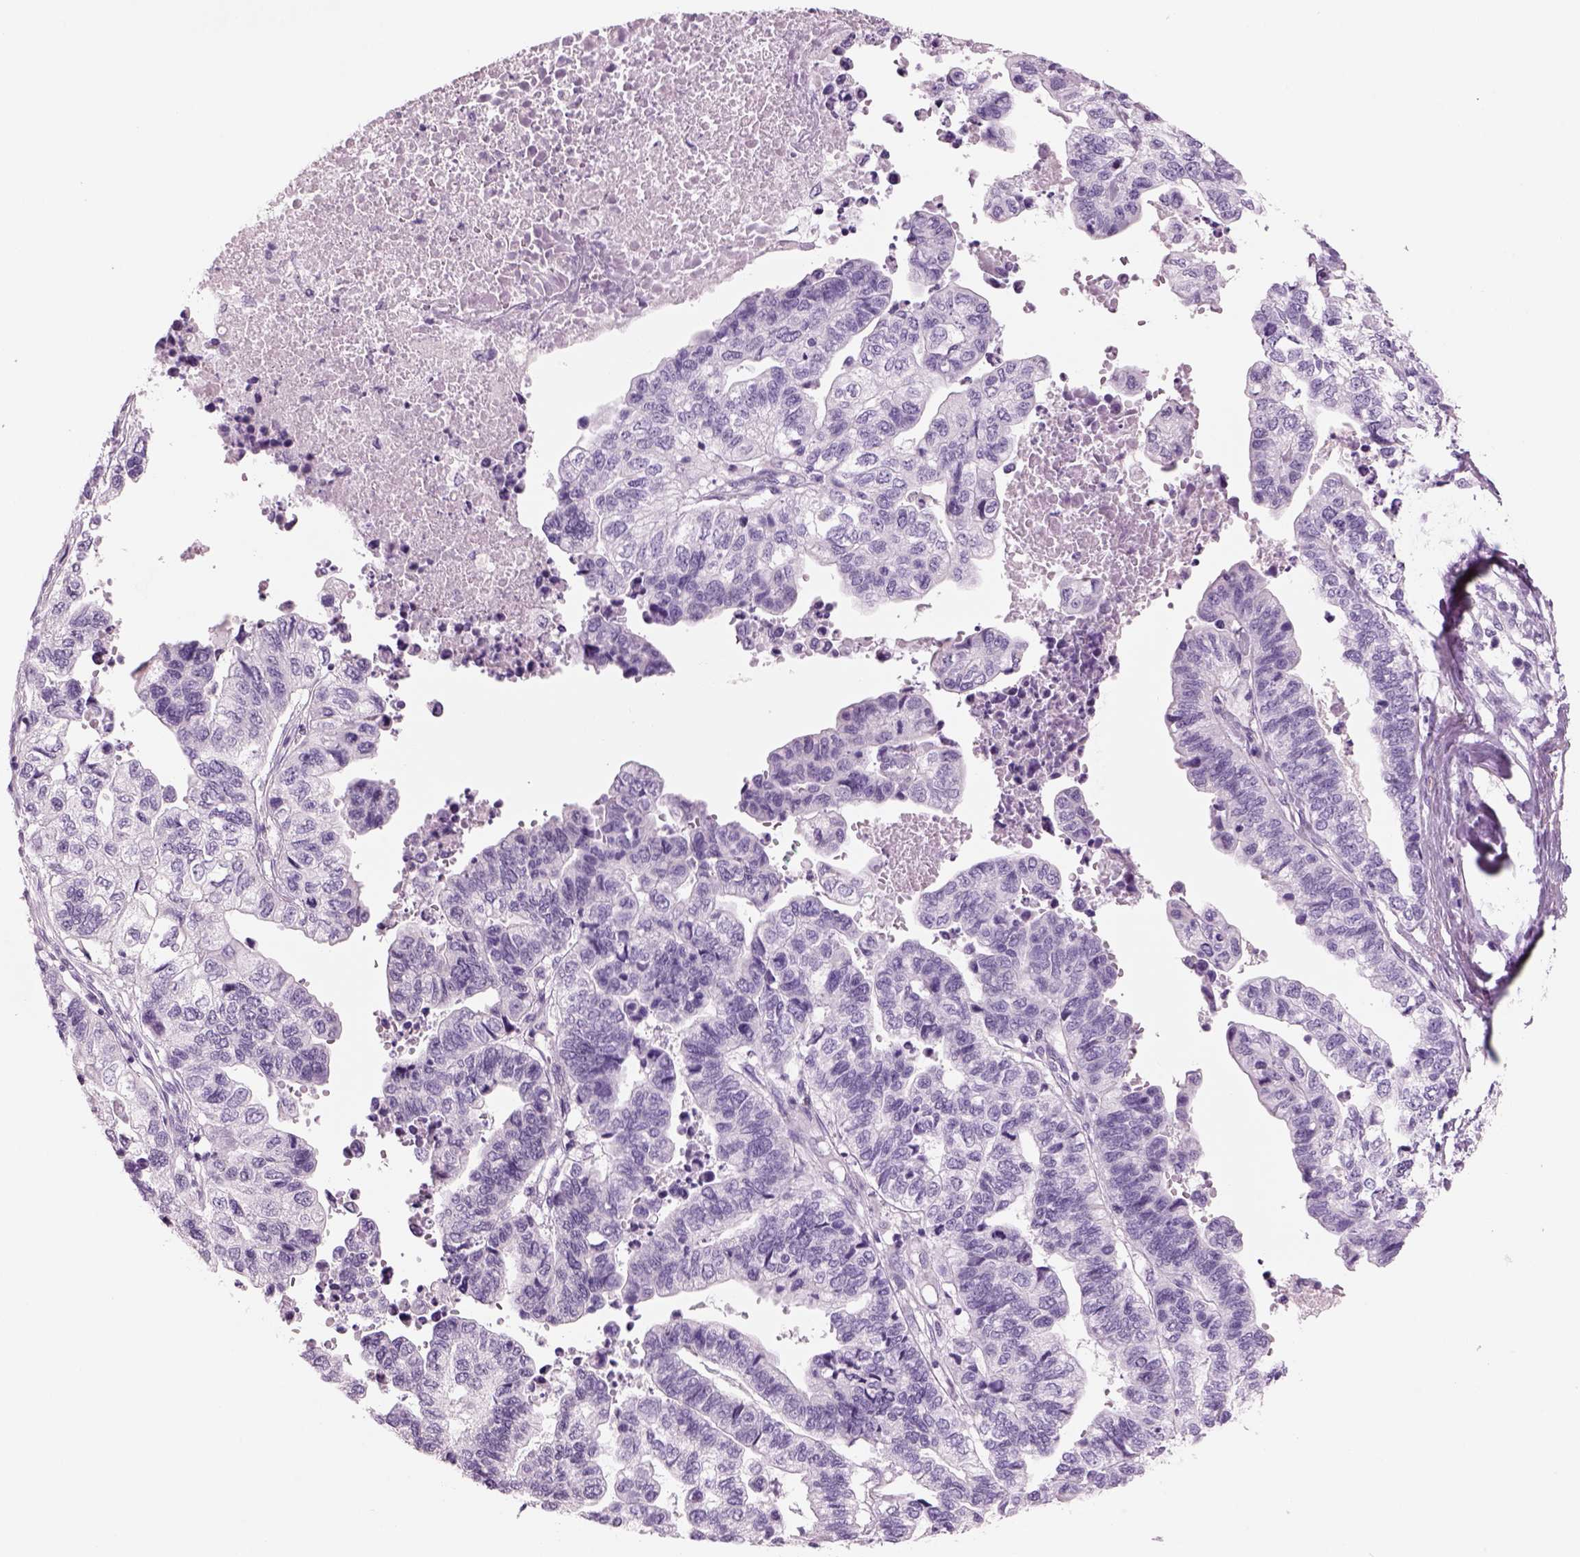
{"staining": {"intensity": "negative", "quantity": "none", "location": "none"}, "tissue": "stomach cancer", "cell_type": "Tumor cells", "image_type": "cancer", "snomed": [{"axis": "morphology", "description": "Adenocarcinoma, NOS"}, {"axis": "topography", "description": "Stomach, upper"}], "caption": "Immunohistochemistry histopathology image of human stomach cancer stained for a protein (brown), which exhibits no expression in tumor cells. (Stains: DAB immunohistochemistry with hematoxylin counter stain, Microscopy: brightfield microscopy at high magnification).", "gene": "RHO", "patient": {"sex": "female", "age": 67}}